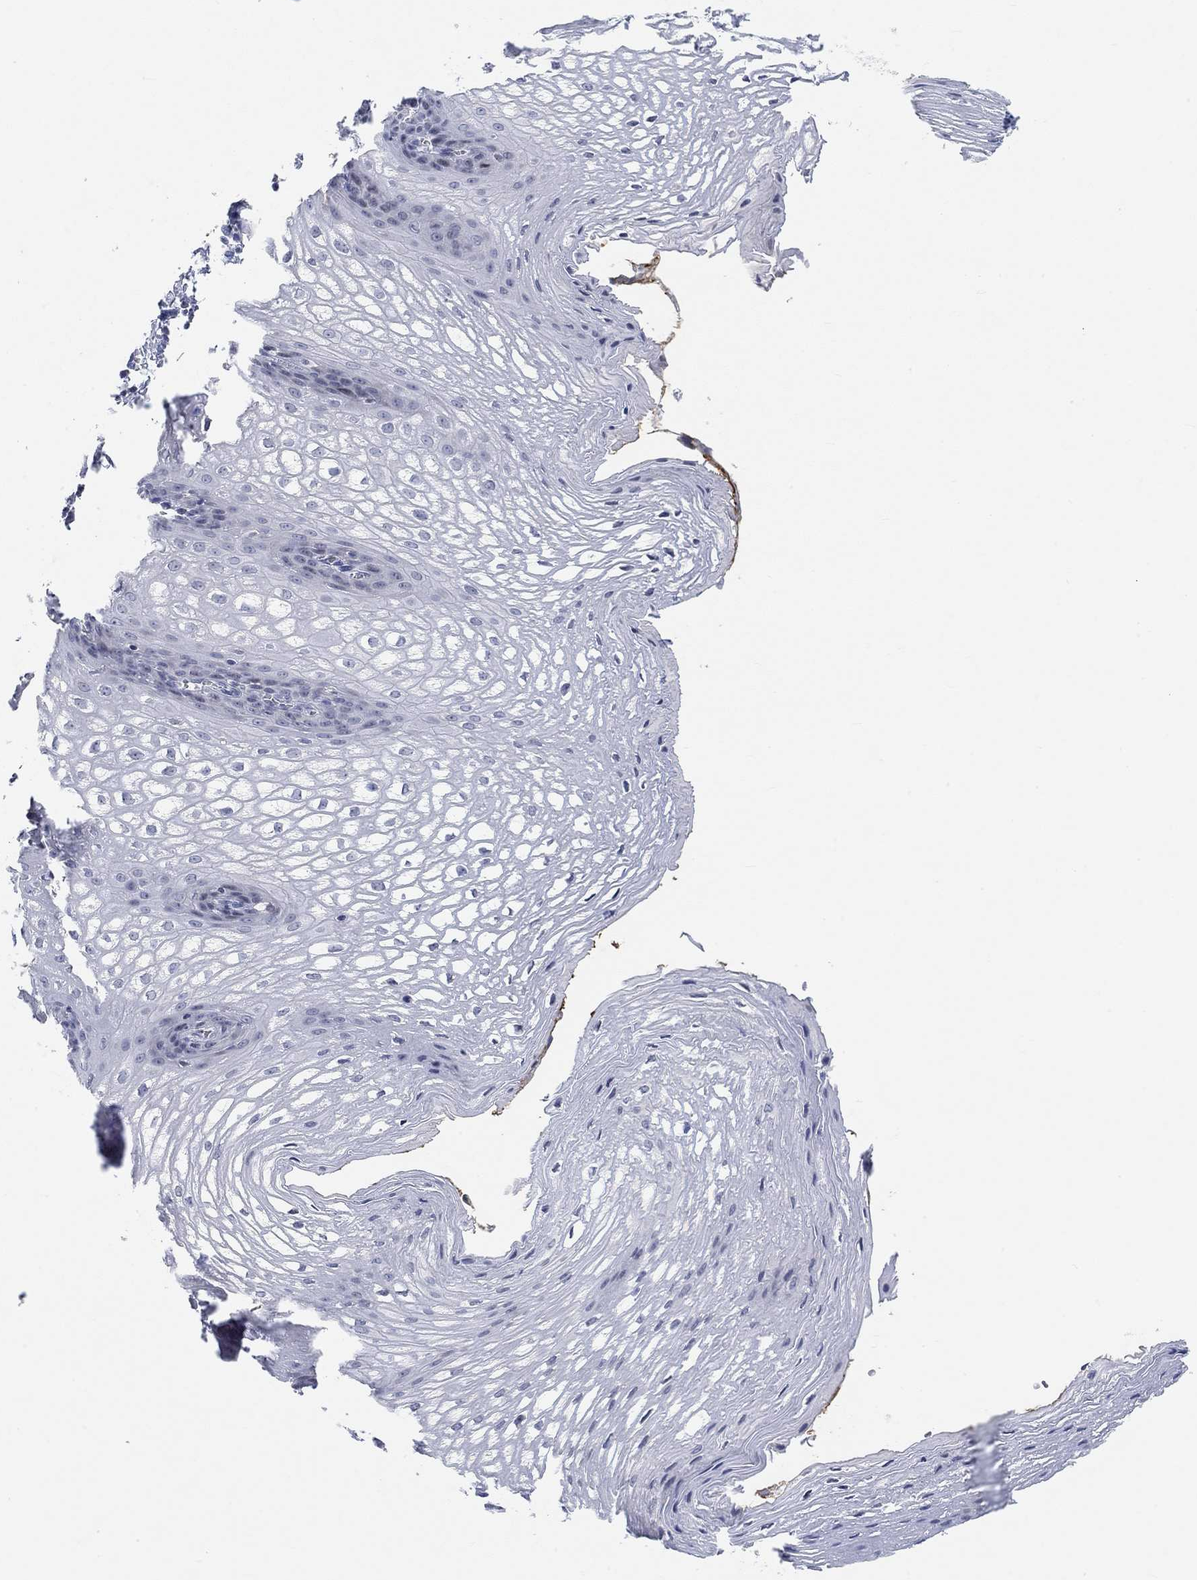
{"staining": {"intensity": "negative", "quantity": "none", "location": "none"}, "tissue": "esophagus", "cell_type": "Squamous epithelial cells", "image_type": "normal", "snomed": [{"axis": "morphology", "description": "Normal tissue, NOS"}, {"axis": "topography", "description": "Esophagus"}], "caption": "High magnification brightfield microscopy of unremarkable esophagus stained with DAB (3,3'-diaminobenzidine) (brown) and counterstained with hematoxylin (blue): squamous epithelial cells show no significant expression. The staining is performed using DAB (3,3'-diaminobenzidine) brown chromogen with nuclei counter-stained in using hematoxylin.", "gene": "ATP6V1E2", "patient": {"sex": "male", "age": 72}}